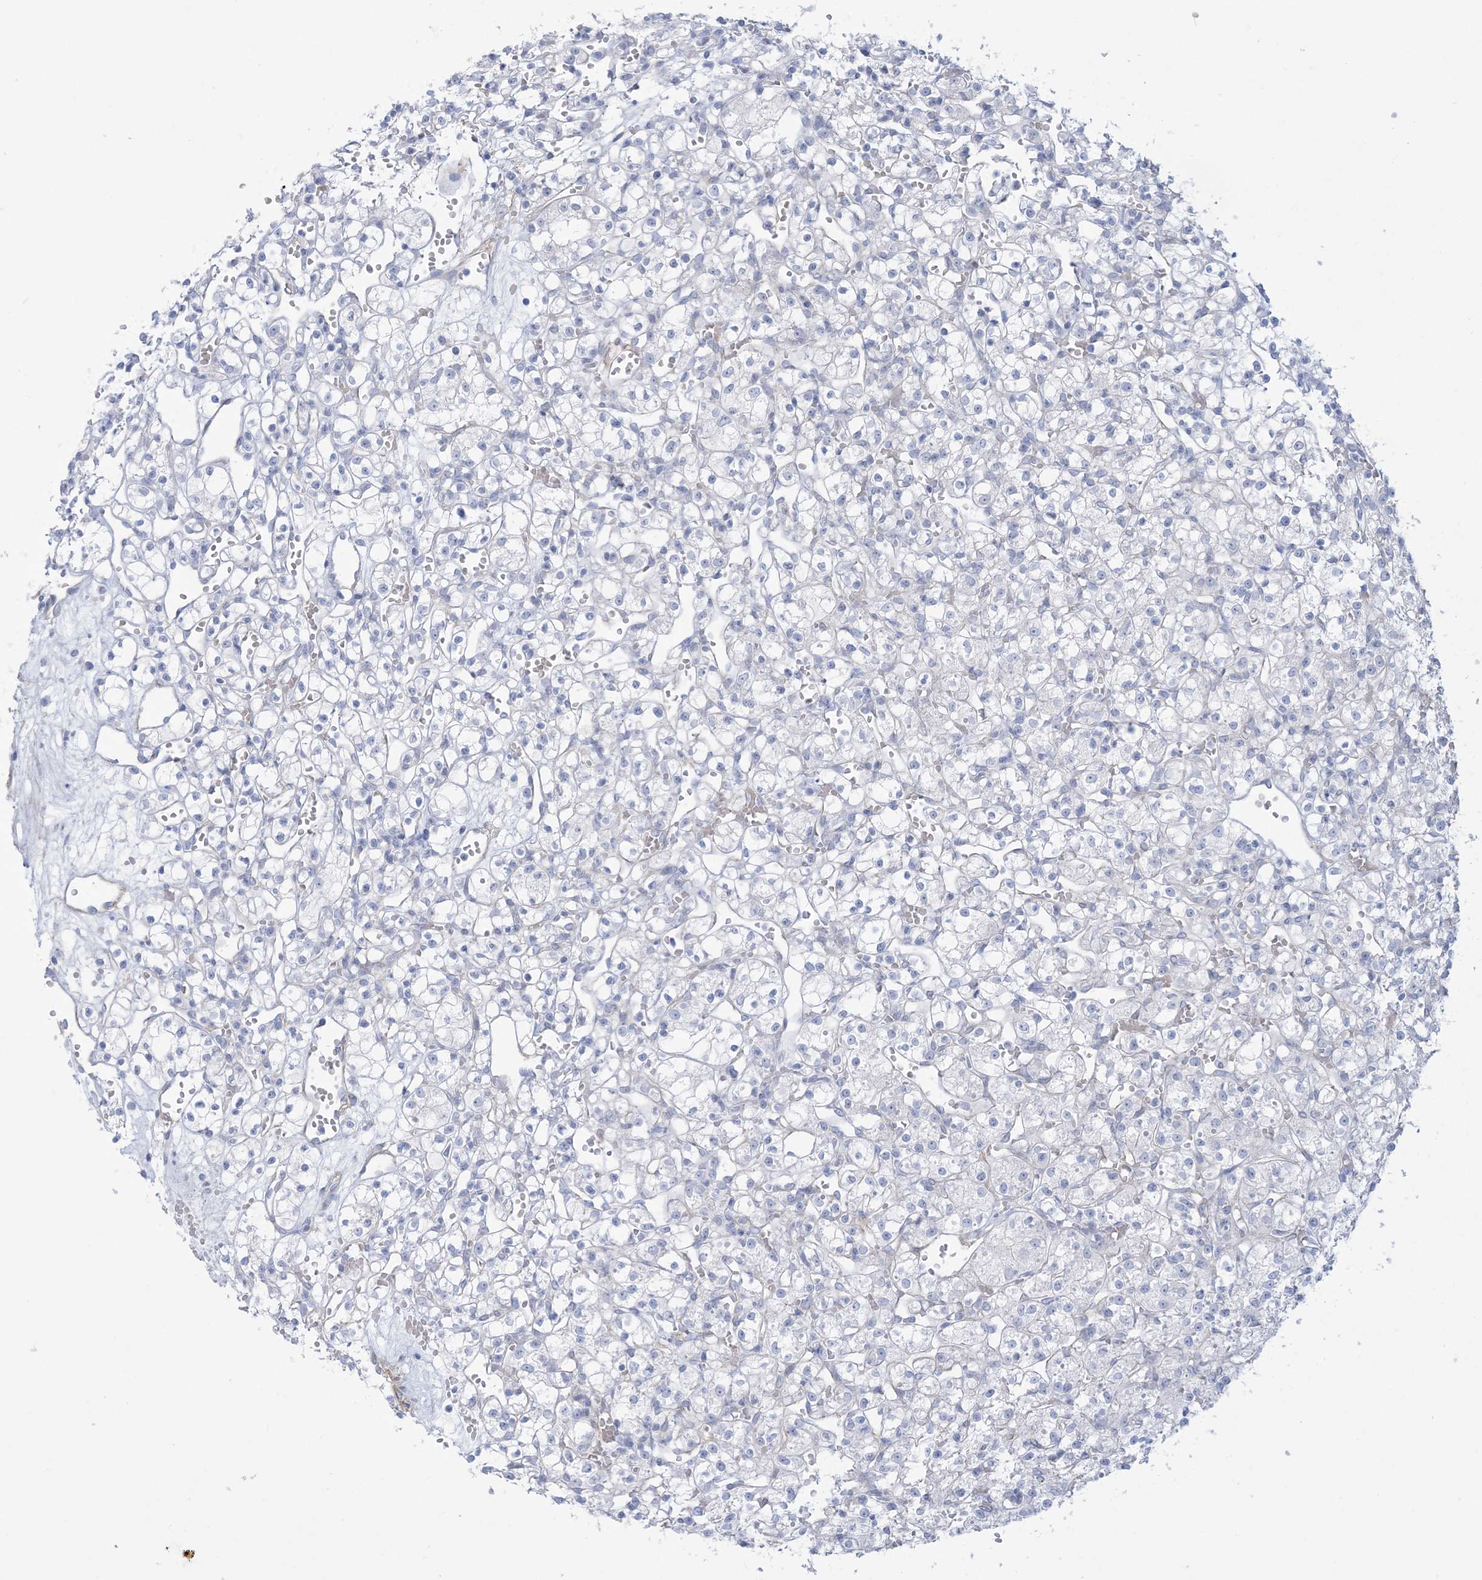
{"staining": {"intensity": "negative", "quantity": "none", "location": "none"}, "tissue": "renal cancer", "cell_type": "Tumor cells", "image_type": "cancer", "snomed": [{"axis": "morphology", "description": "Adenocarcinoma, NOS"}, {"axis": "topography", "description": "Kidney"}], "caption": "Tumor cells are negative for brown protein staining in renal cancer.", "gene": "AGXT", "patient": {"sex": "female", "age": 59}}